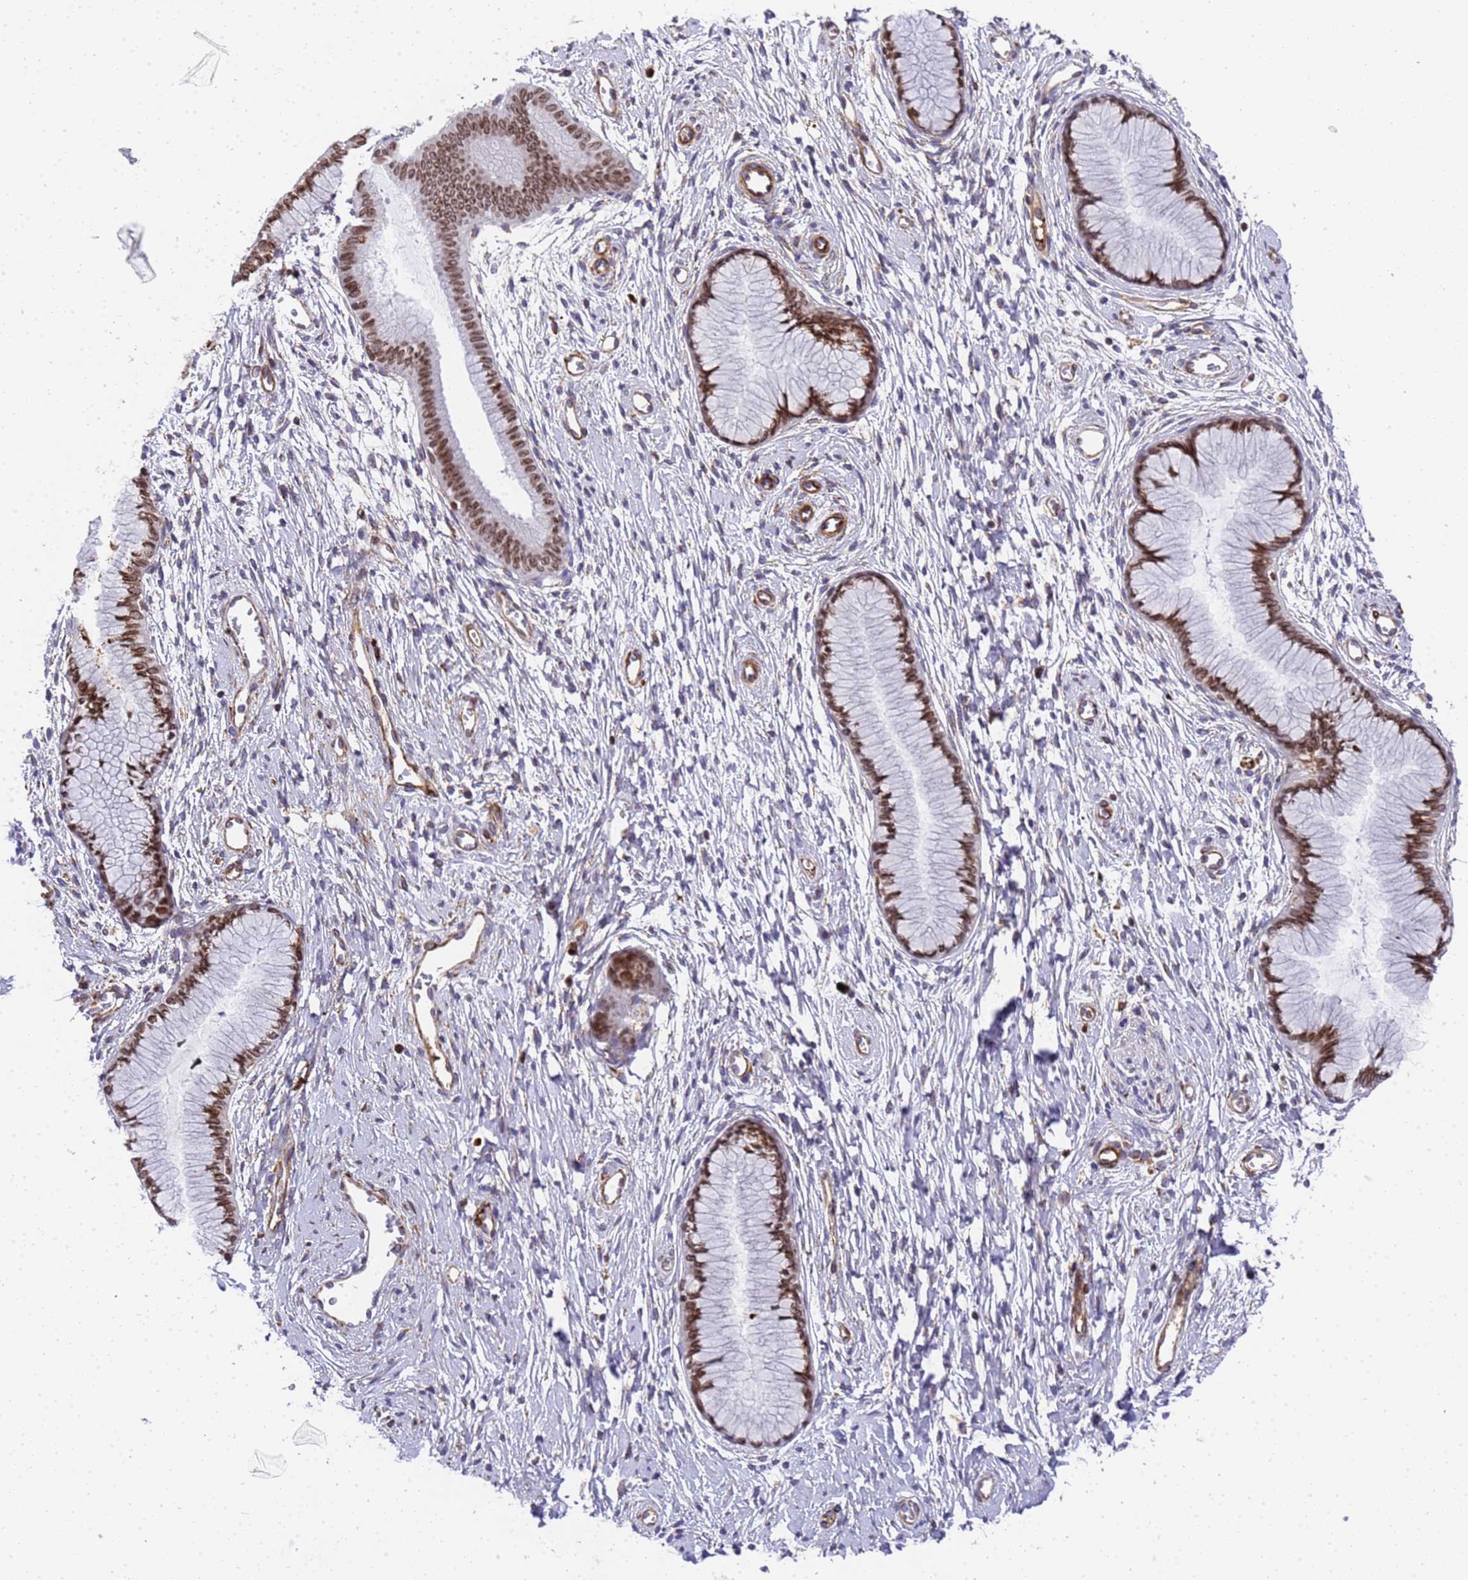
{"staining": {"intensity": "moderate", "quantity": ">75%", "location": "nuclear"}, "tissue": "cervix", "cell_type": "Glandular cells", "image_type": "normal", "snomed": [{"axis": "morphology", "description": "Normal tissue, NOS"}, {"axis": "topography", "description": "Cervix"}], "caption": "The micrograph shows immunohistochemical staining of benign cervix. There is moderate nuclear expression is present in approximately >75% of glandular cells.", "gene": "IGFBP7", "patient": {"sex": "female", "age": 42}}